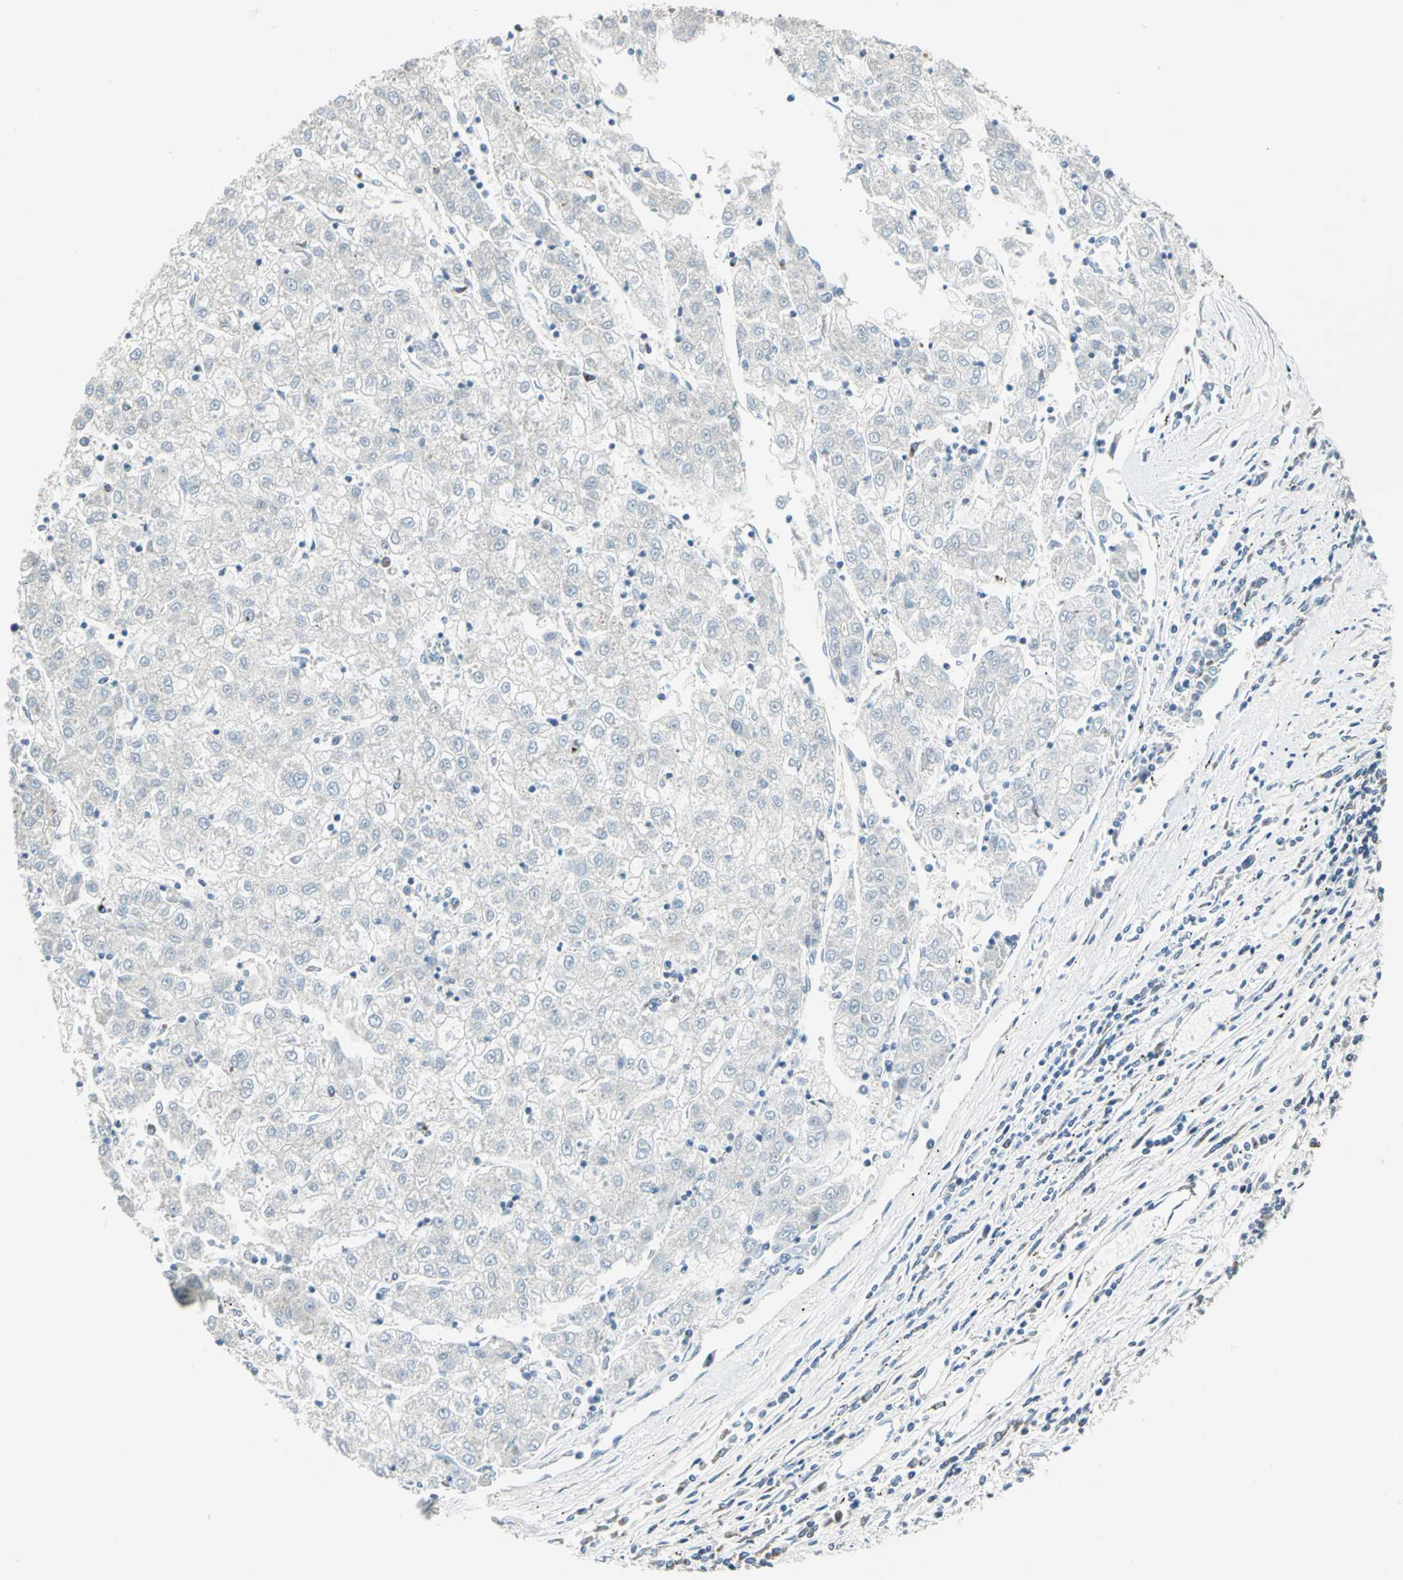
{"staining": {"intensity": "negative", "quantity": "none", "location": "none"}, "tissue": "liver cancer", "cell_type": "Tumor cells", "image_type": "cancer", "snomed": [{"axis": "morphology", "description": "Carcinoma, Hepatocellular, NOS"}, {"axis": "topography", "description": "Liver"}], "caption": "Liver cancer (hepatocellular carcinoma) was stained to show a protein in brown. There is no significant expression in tumor cells.", "gene": "ATP6V1A", "patient": {"sex": "male", "age": 72}}